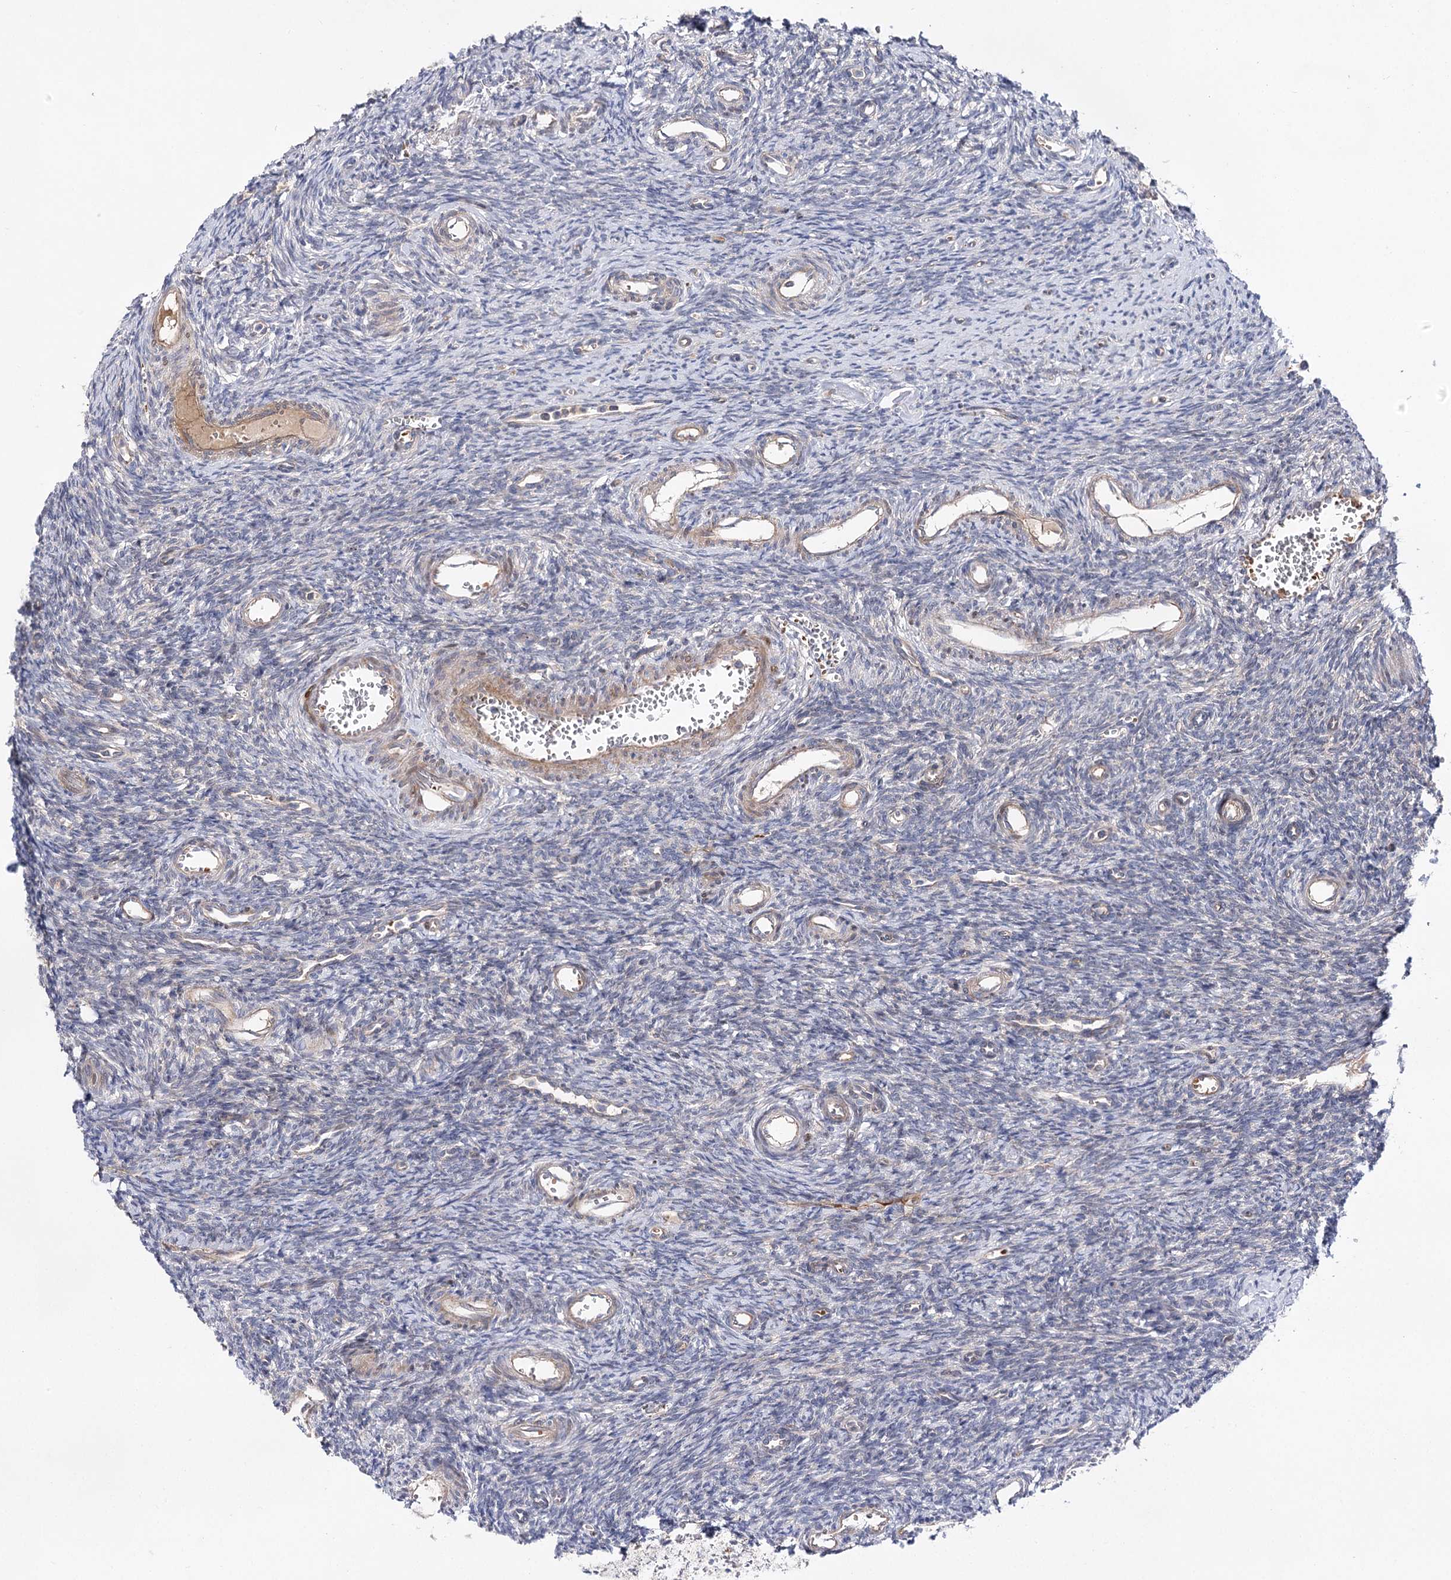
{"staining": {"intensity": "negative", "quantity": "none", "location": "none"}, "tissue": "ovary", "cell_type": "Ovarian stroma cells", "image_type": "normal", "snomed": [{"axis": "morphology", "description": "Normal tissue, NOS"}, {"axis": "topography", "description": "Ovary"}], "caption": "This is an immunohistochemistry (IHC) photomicrograph of benign ovary. There is no staining in ovarian stroma cells.", "gene": "LRRC14B", "patient": {"sex": "female", "age": 39}}